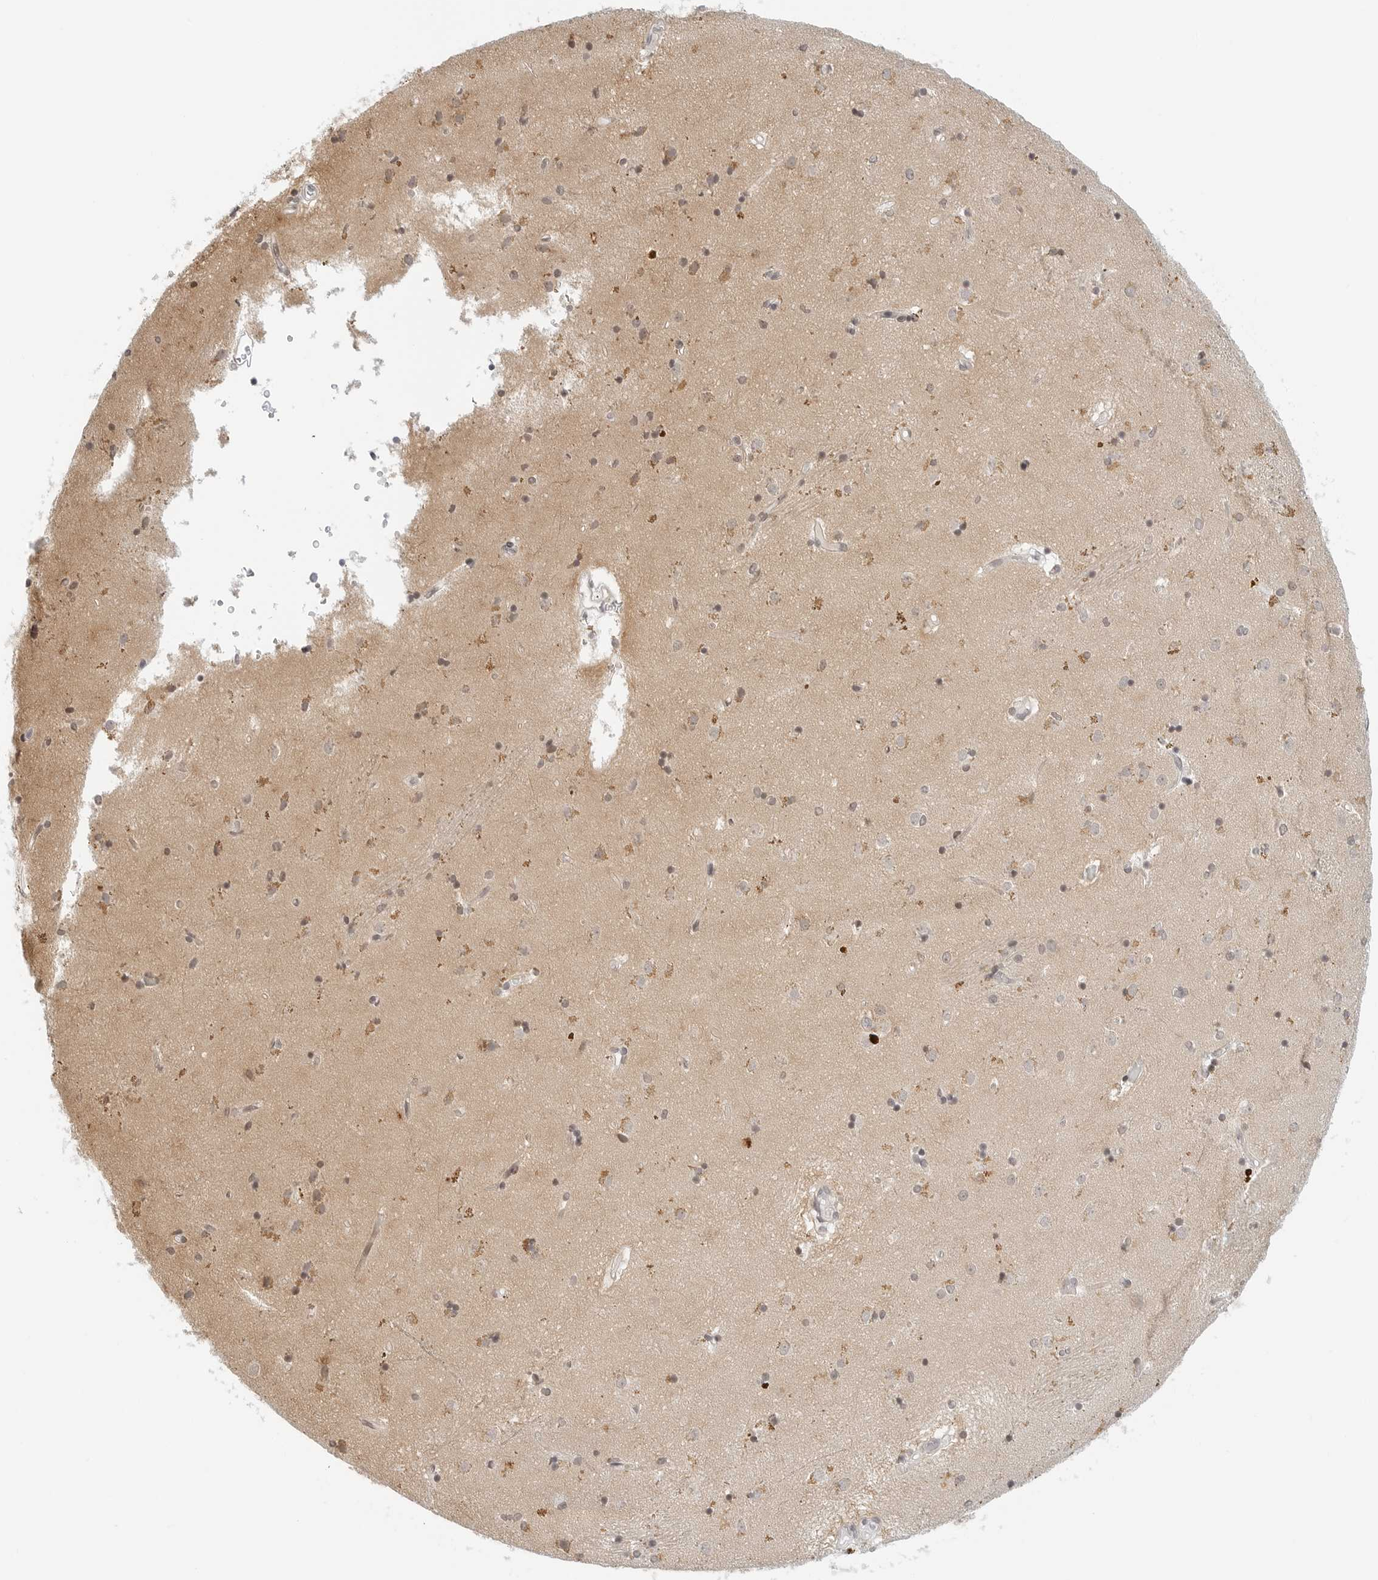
{"staining": {"intensity": "weak", "quantity": "25%-75%", "location": "nuclear"}, "tissue": "caudate", "cell_type": "Glial cells", "image_type": "normal", "snomed": [{"axis": "morphology", "description": "Normal tissue, NOS"}, {"axis": "topography", "description": "Lateral ventricle wall"}], "caption": "DAB immunohistochemical staining of benign caudate shows weak nuclear protein staining in about 25%-75% of glial cells.", "gene": "PARP10", "patient": {"sex": "male", "age": 70}}